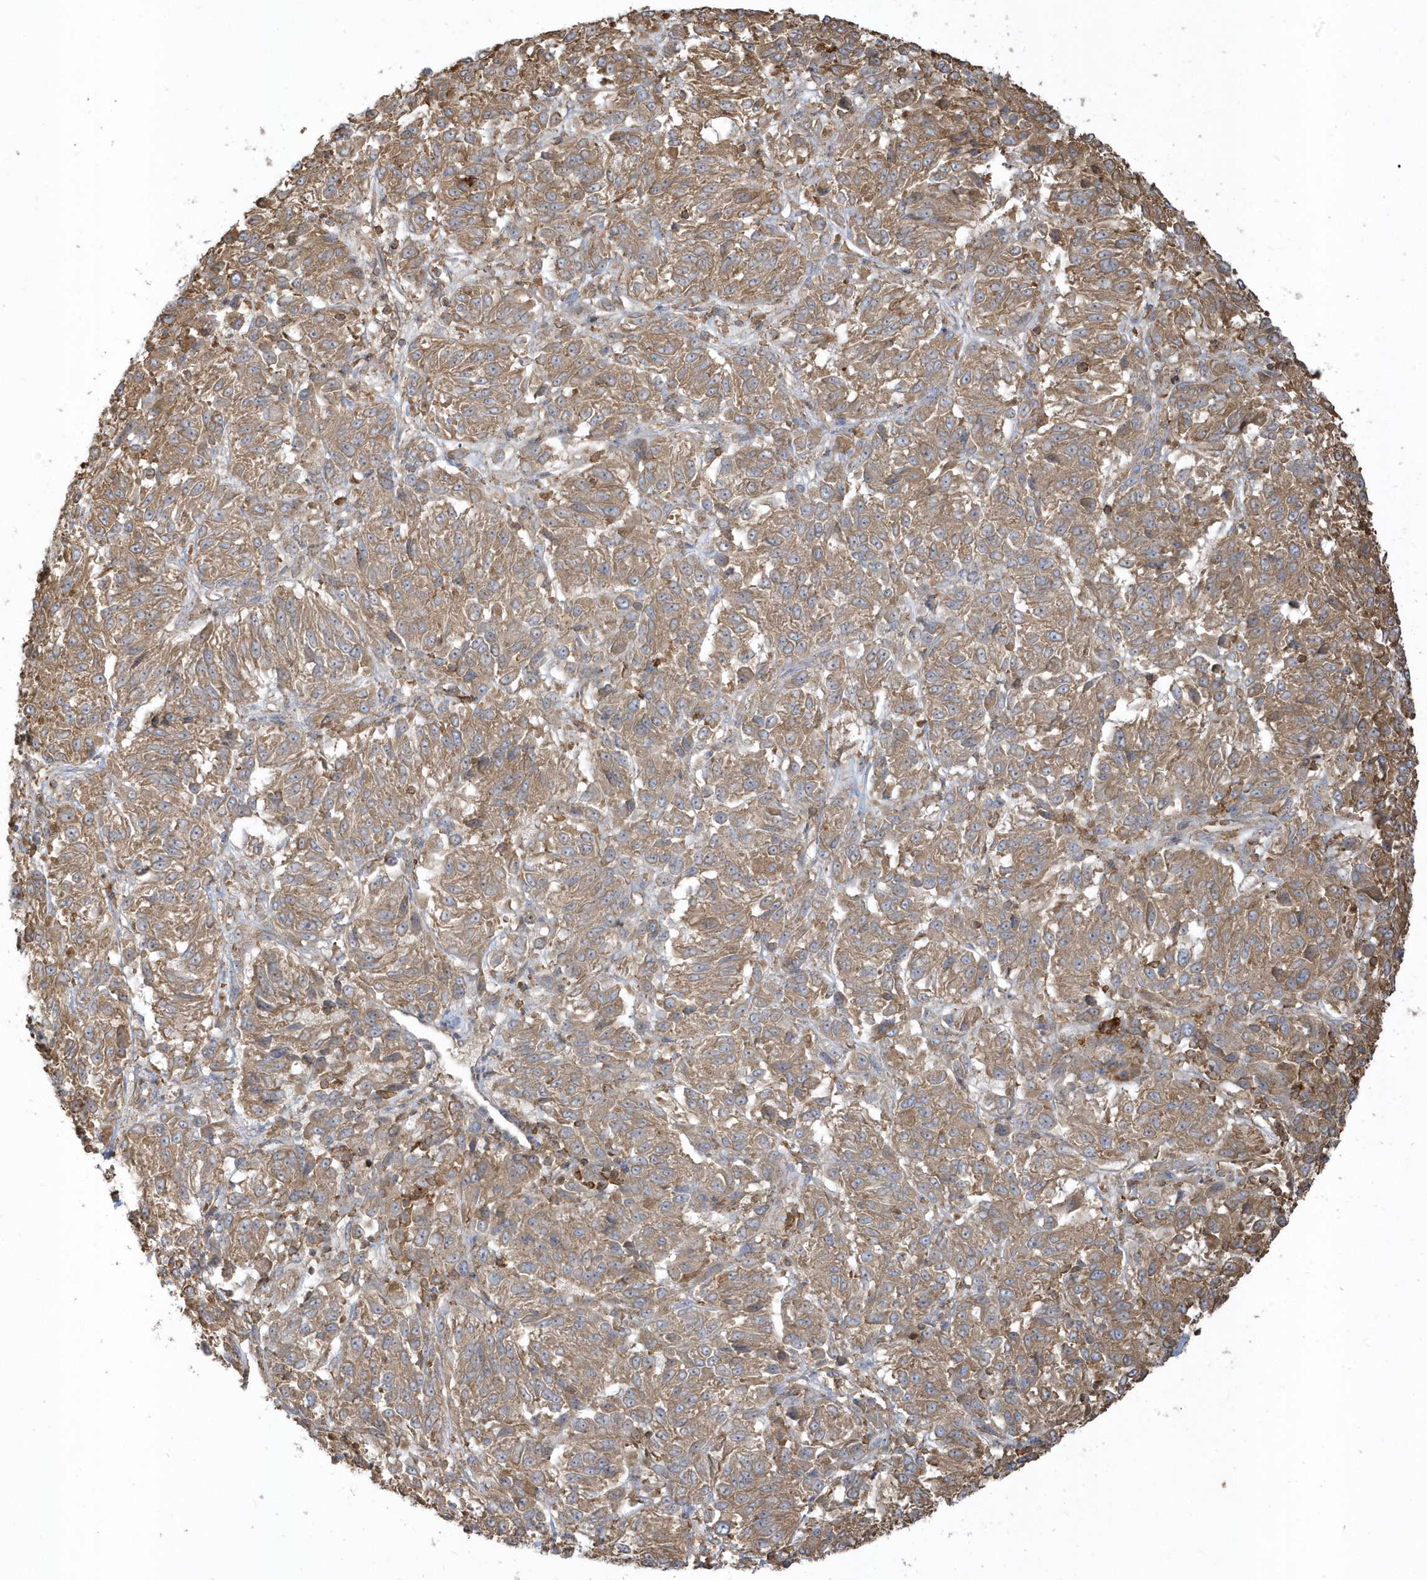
{"staining": {"intensity": "moderate", "quantity": ">75%", "location": "cytoplasmic/membranous"}, "tissue": "melanoma", "cell_type": "Tumor cells", "image_type": "cancer", "snomed": [{"axis": "morphology", "description": "Malignant melanoma, Metastatic site"}, {"axis": "topography", "description": "Lung"}], "caption": "An immunohistochemistry (IHC) histopathology image of neoplastic tissue is shown. Protein staining in brown shows moderate cytoplasmic/membranous positivity in malignant melanoma (metastatic site) within tumor cells.", "gene": "ZBTB8A", "patient": {"sex": "male", "age": 64}}